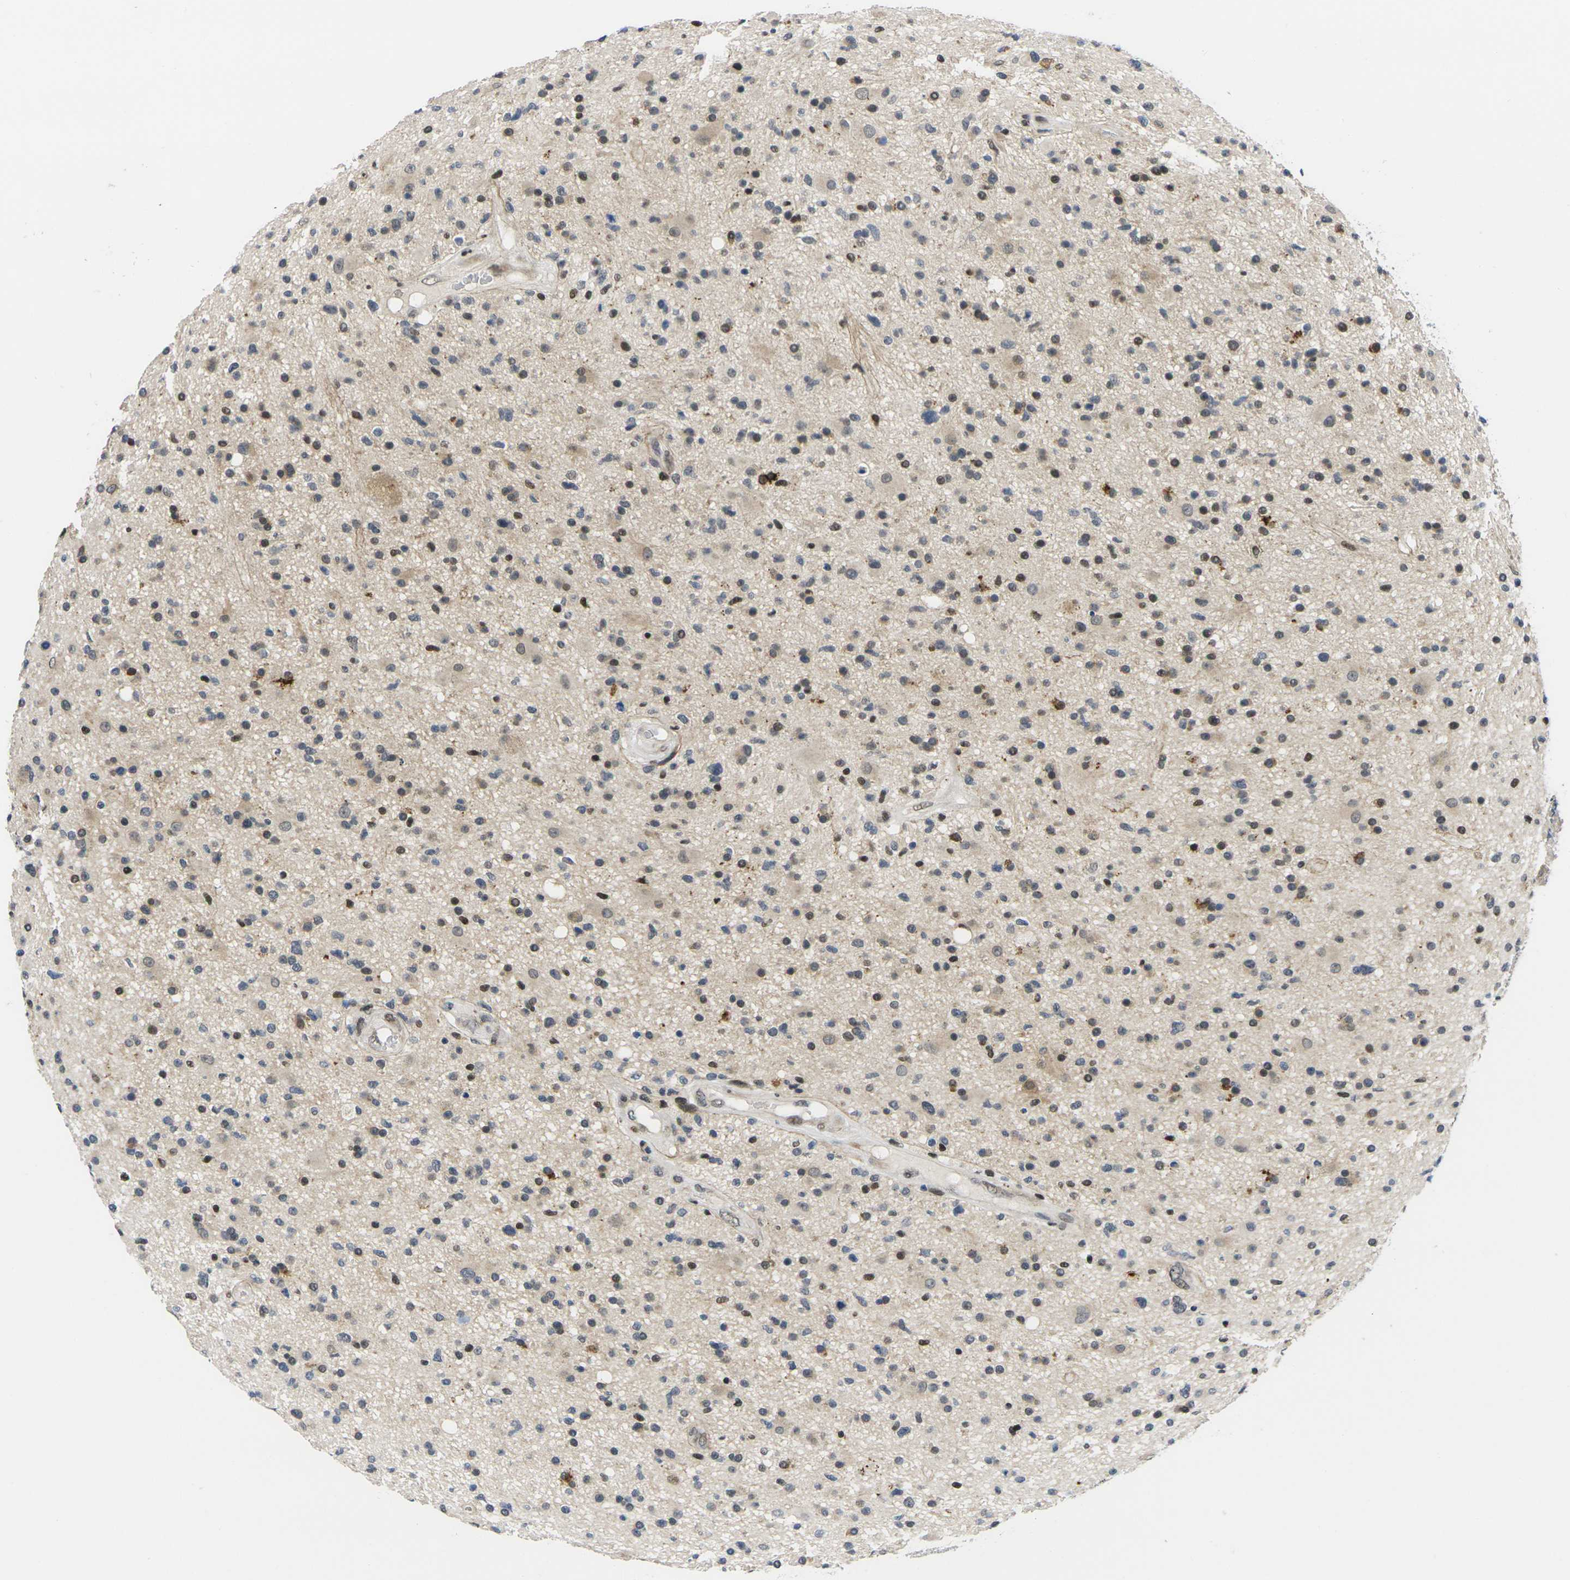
{"staining": {"intensity": "moderate", "quantity": "<25%", "location": "nuclear"}, "tissue": "glioma", "cell_type": "Tumor cells", "image_type": "cancer", "snomed": [{"axis": "morphology", "description": "Glioma, malignant, High grade"}, {"axis": "topography", "description": "Brain"}], "caption": "This image shows IHC staining of human glioma, with low moderate nuclear staining in about <25% of tumor cells.", "gene": "RBM7", "patient": {"sex": "male", "age": 33}}